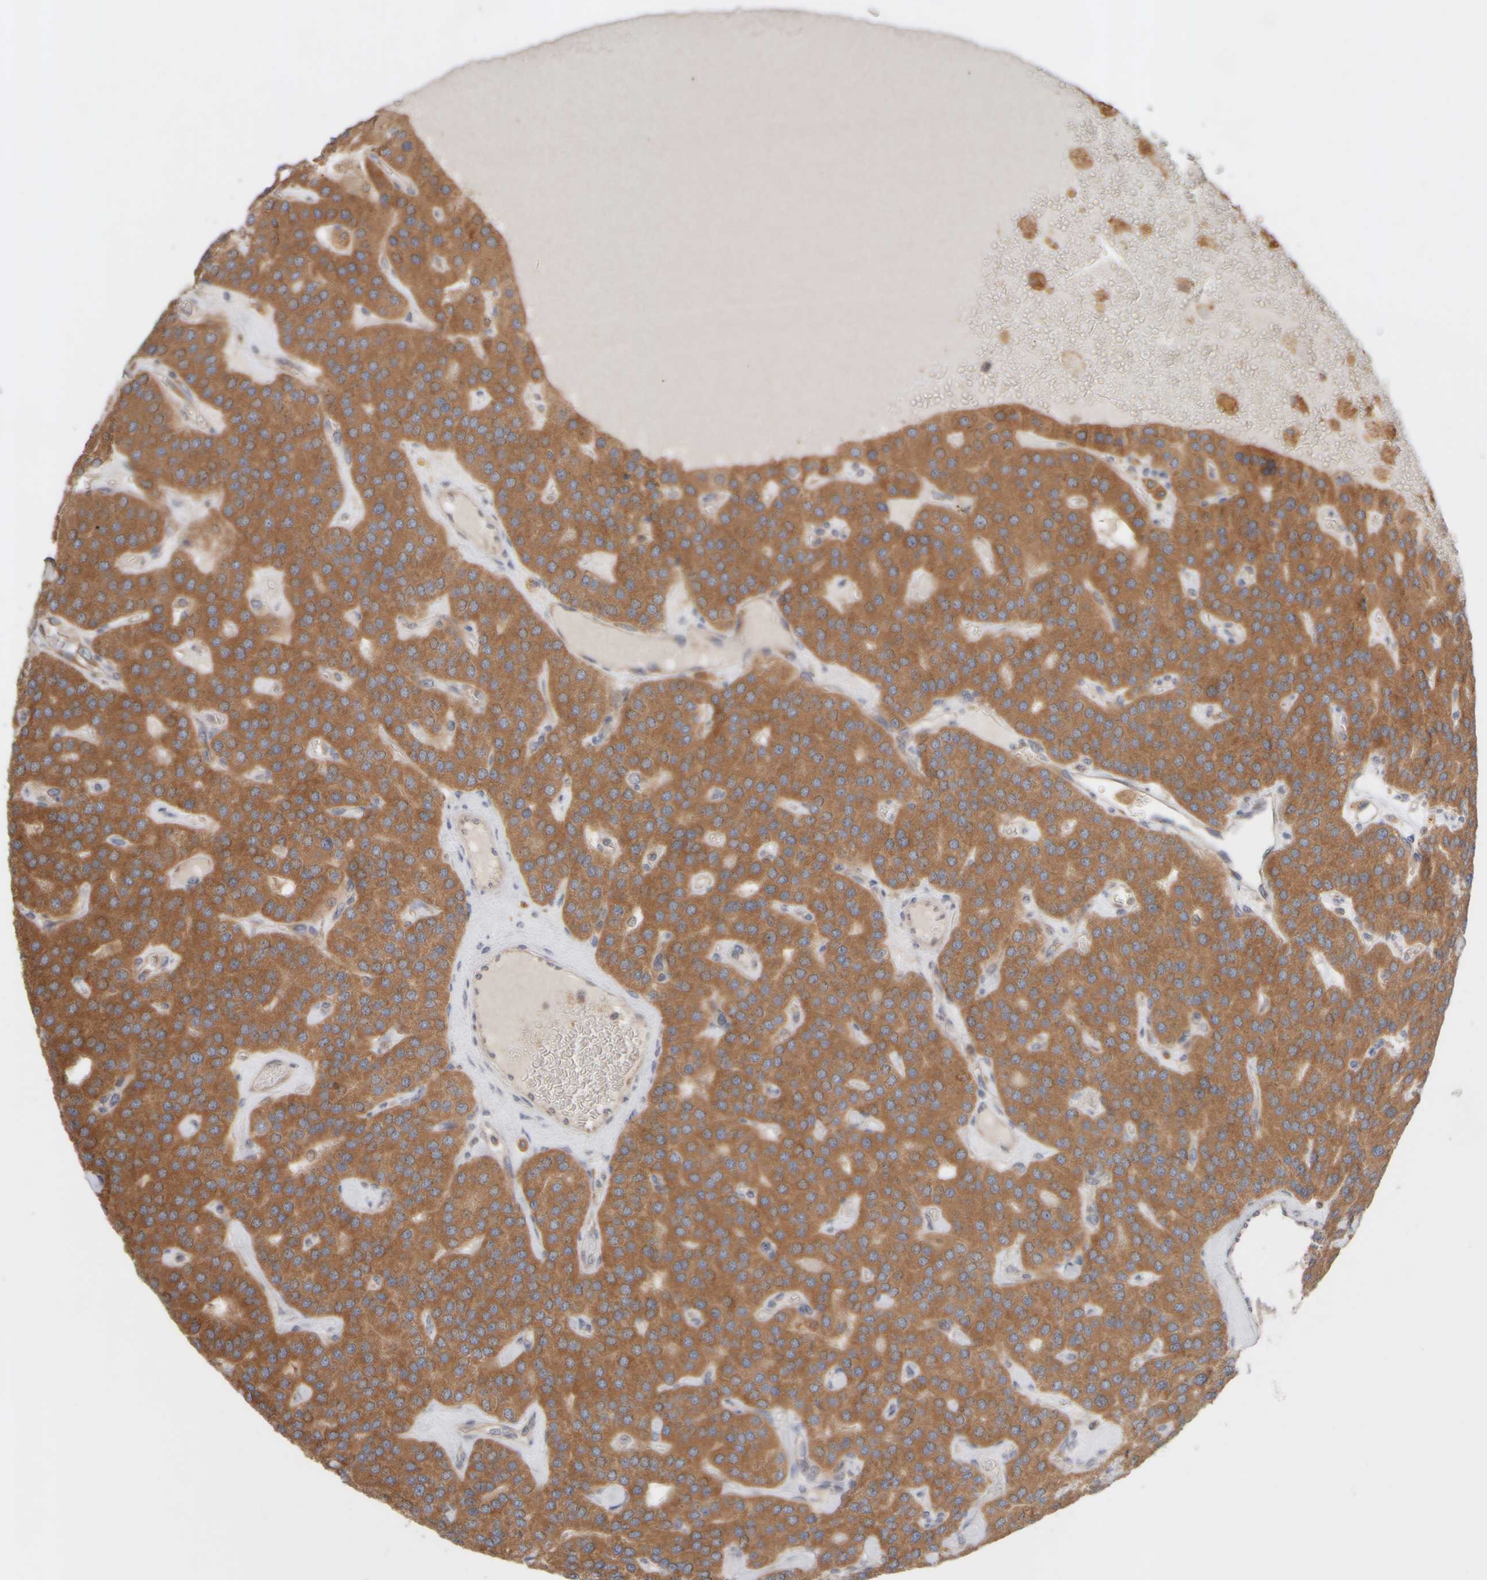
{"staining": {"intensity": "strong", "quantity": ">75%", "location": "cytoplasmic/membranous"}, "tissue": "parathyroid gland", "cell_type": "Glandular cells", "image_type": "normal", "snomed": [{"axis": "morphology", "description": "Normal tissue, NOS"}, {"axis": "morphology", "description": "Adenoma, NOS"}, {"axis": "topography", "description": "Parathyroid gland"}], "caption": "This histopathology image exhibits normal parathyroid gland stained with immunohistochemistry to label a protein in brown. The cytoplasmic/membranous of glandular cells show strong positivity for the protein. Nuclei are counter-stained blue.", "gene": "EIF2B3", "patient": {"sex": "female", "age": 86}}